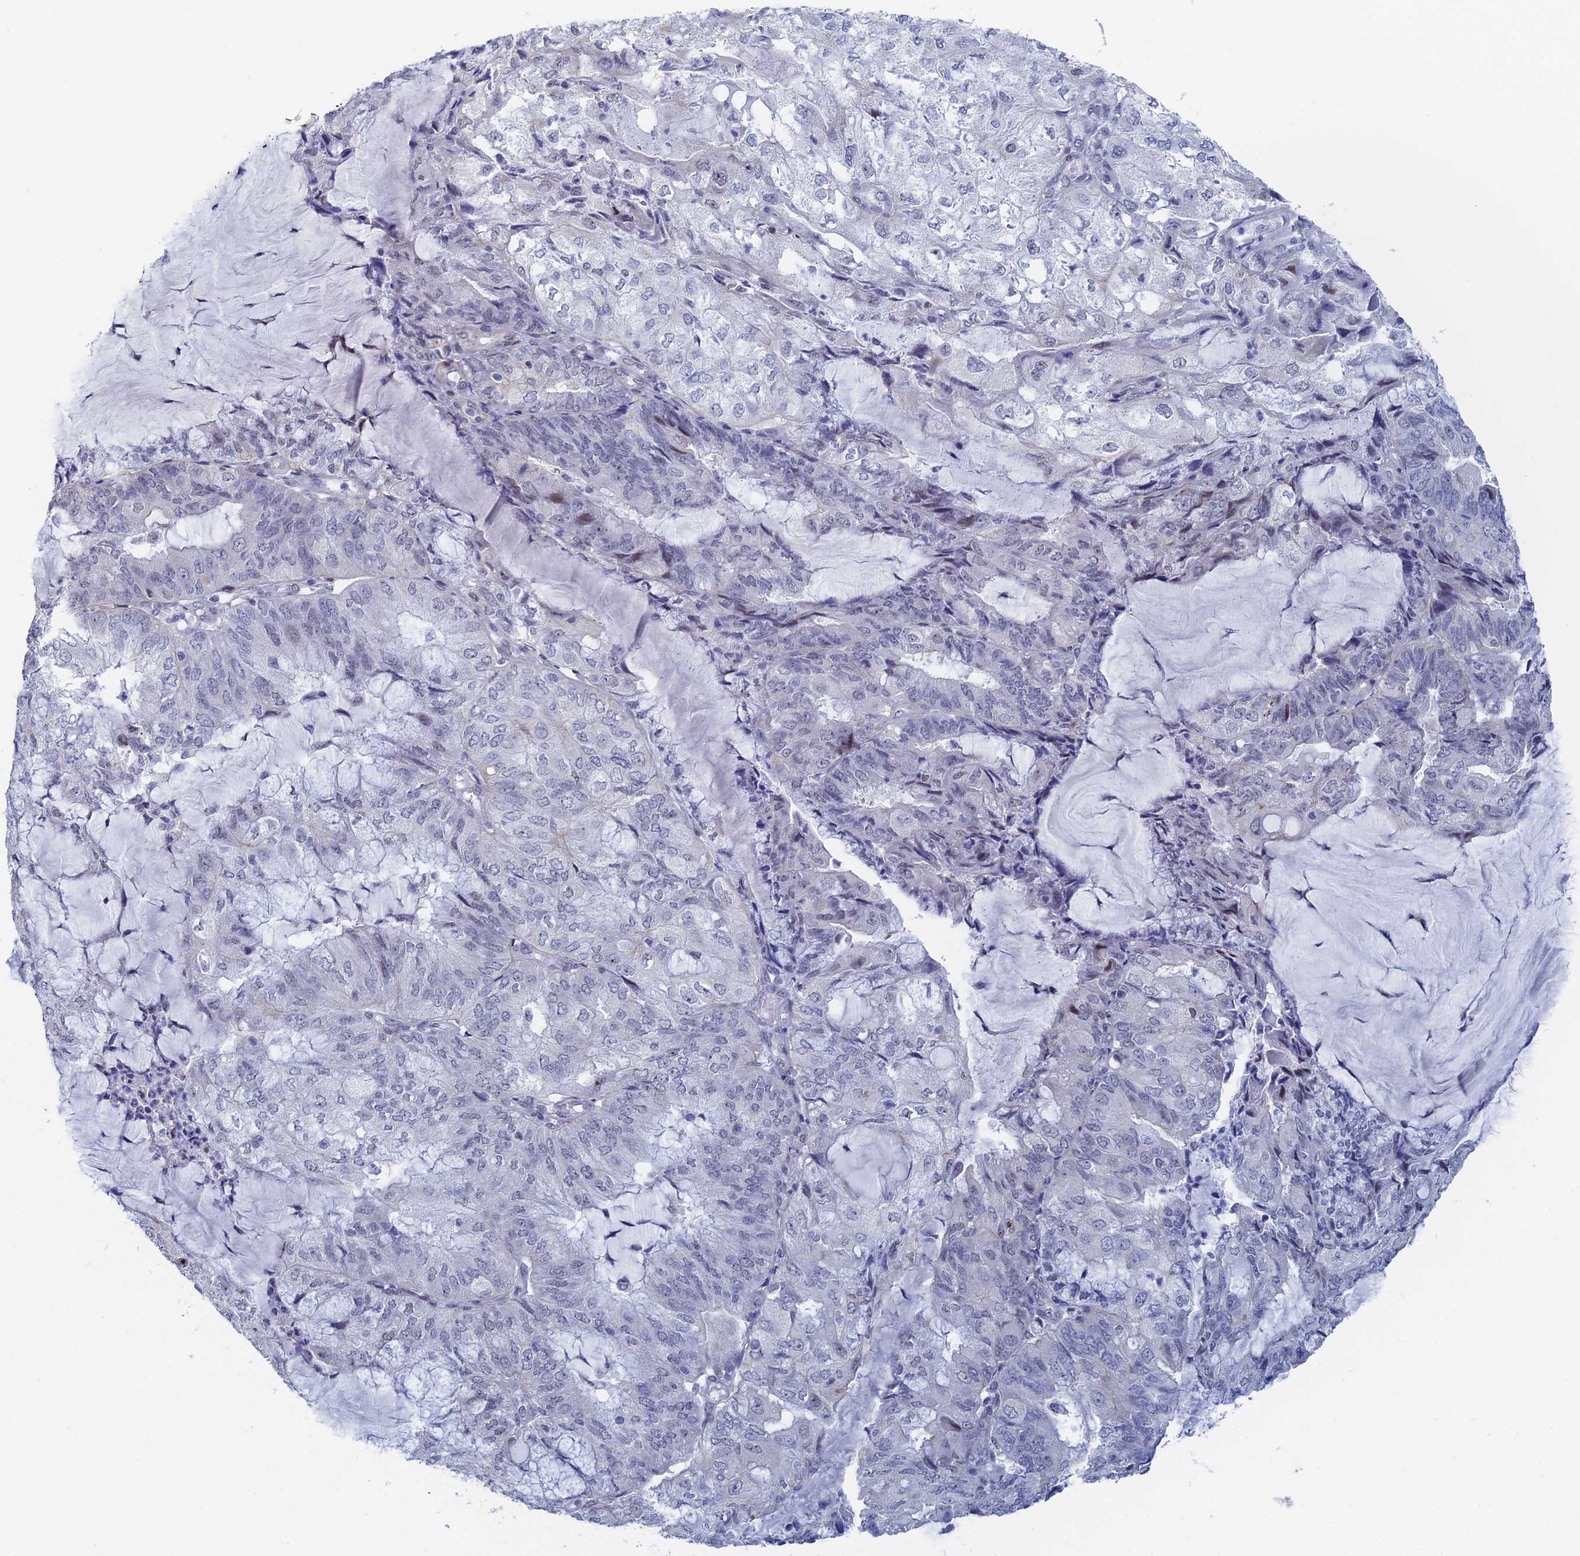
{"staining": {"intensity": "negative", "quantity": "none", "location": "none"}, "tissue": "endometrial cancer", "cell_type": "Tumor cells", "image_type": "cancer", "snomed": [{"axis": "morphology", "description": "Adenocarcinoma, NOS"}, {"axis": "topography", "description": "Endometrium"}], "caption": "Immunohistochemical staining of adenocarcinoma (endometrial) reveals no significant positivity in tumor cells. (IHC, brightfield microscopy, high magnification).", "gene": "GMNC", "patient": {"sex": "female", "age": 81}}